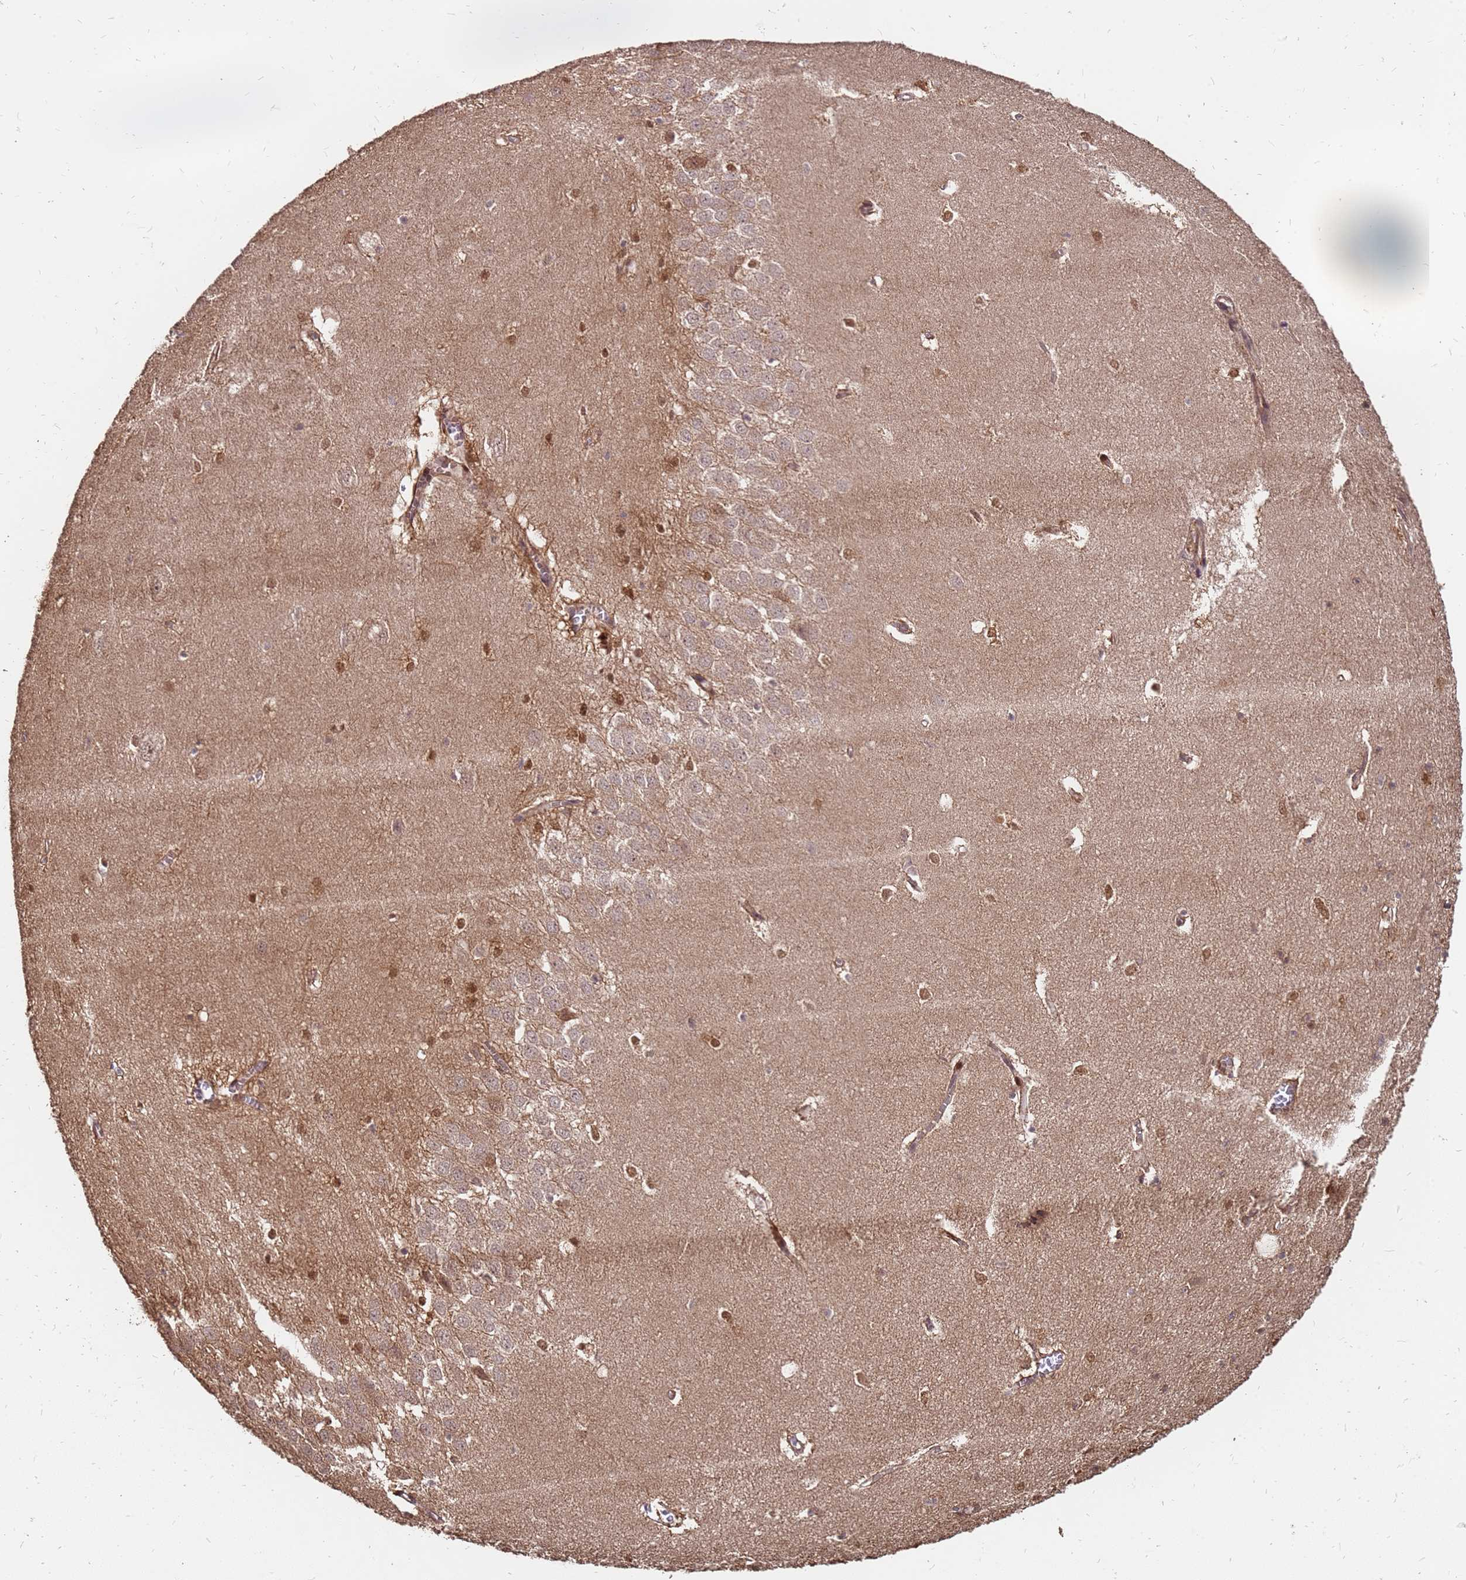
{"staining": {"intensity": "moderate", "quantity": "25%-75%", "location": "cytoplasmic/membranous,nuclear"}, "tissue": "hippocampus", "cell_type": "Glial cells", "image_type": "normal", "snomed": [{"axis": "morphology", "description": "Normal tissue, NOS"}, {"axis": "topography", "description": "Hippocampus"}], "caption": "DAB (3,3'-diaminobenzidine) immunohistochemical staining of benign hippocampus shows moderate cytoplasmic/membranous,nuclear protein expression in about 25%-75% of glial cells. Nuclei are stained in blue.", "gene": "GPATCH8", "patient": {"sex": "female", "age": 64}}